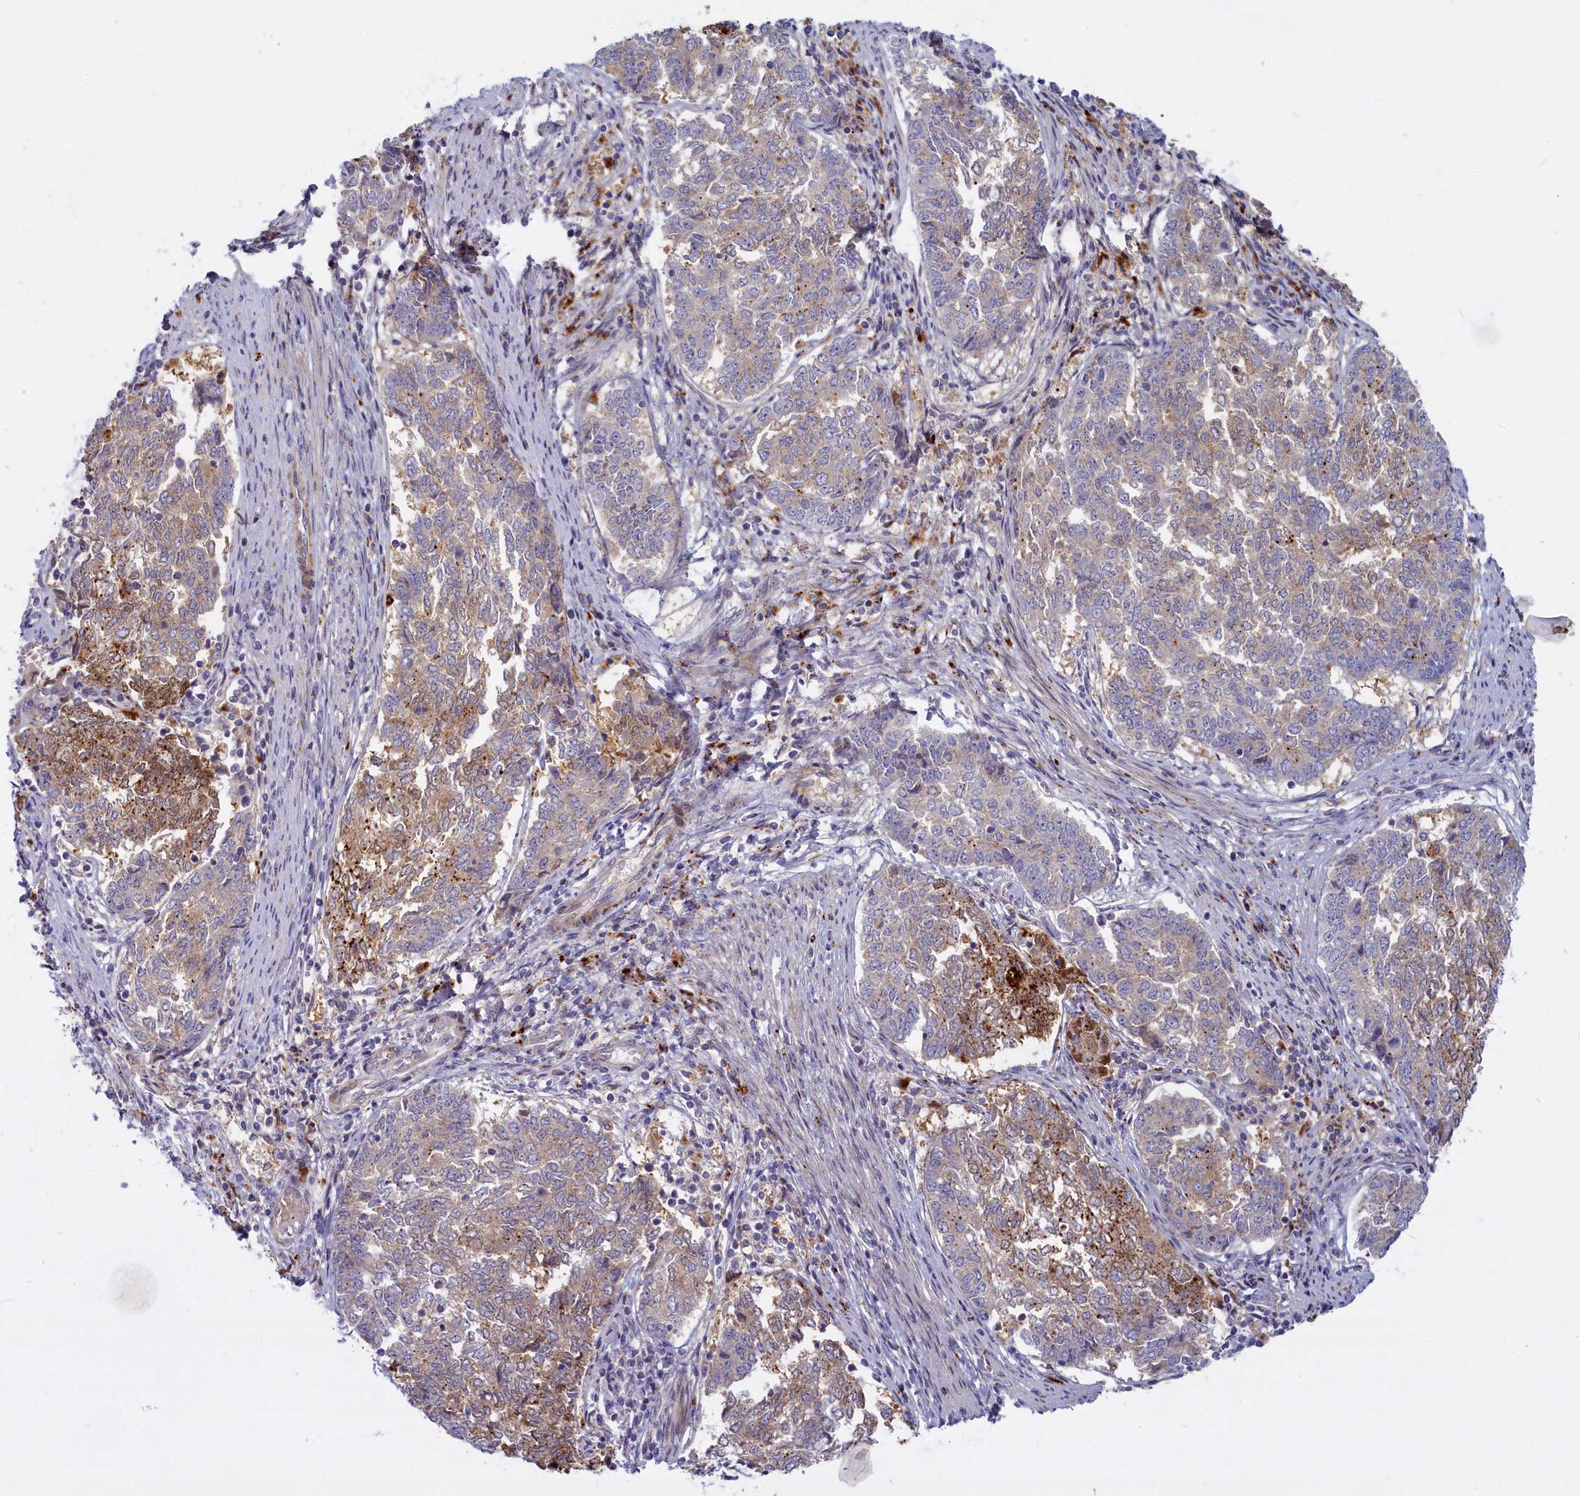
{"staining": {"intensity": "weak", "quantity": "25%-75%", "location": "cytoplasmic/membranous,nuclear"}, "tissue": "endometrial cancer", "cell_type": "Tumor cells", "image_type": "cancer", "snomed": [{"axis": "morphology", "description": "Adenocarcinoma, NOS"}, {"axis": "topography", "description": "Endometrium"}], "caption": "An image of endometrial adenocarcinoma stained for a protein displays weak cytoplasmic/membranous and nuclear brown staining in tumor cells.", "gene": "FCSK", "patient": {"sex": "female", "age": 80}}